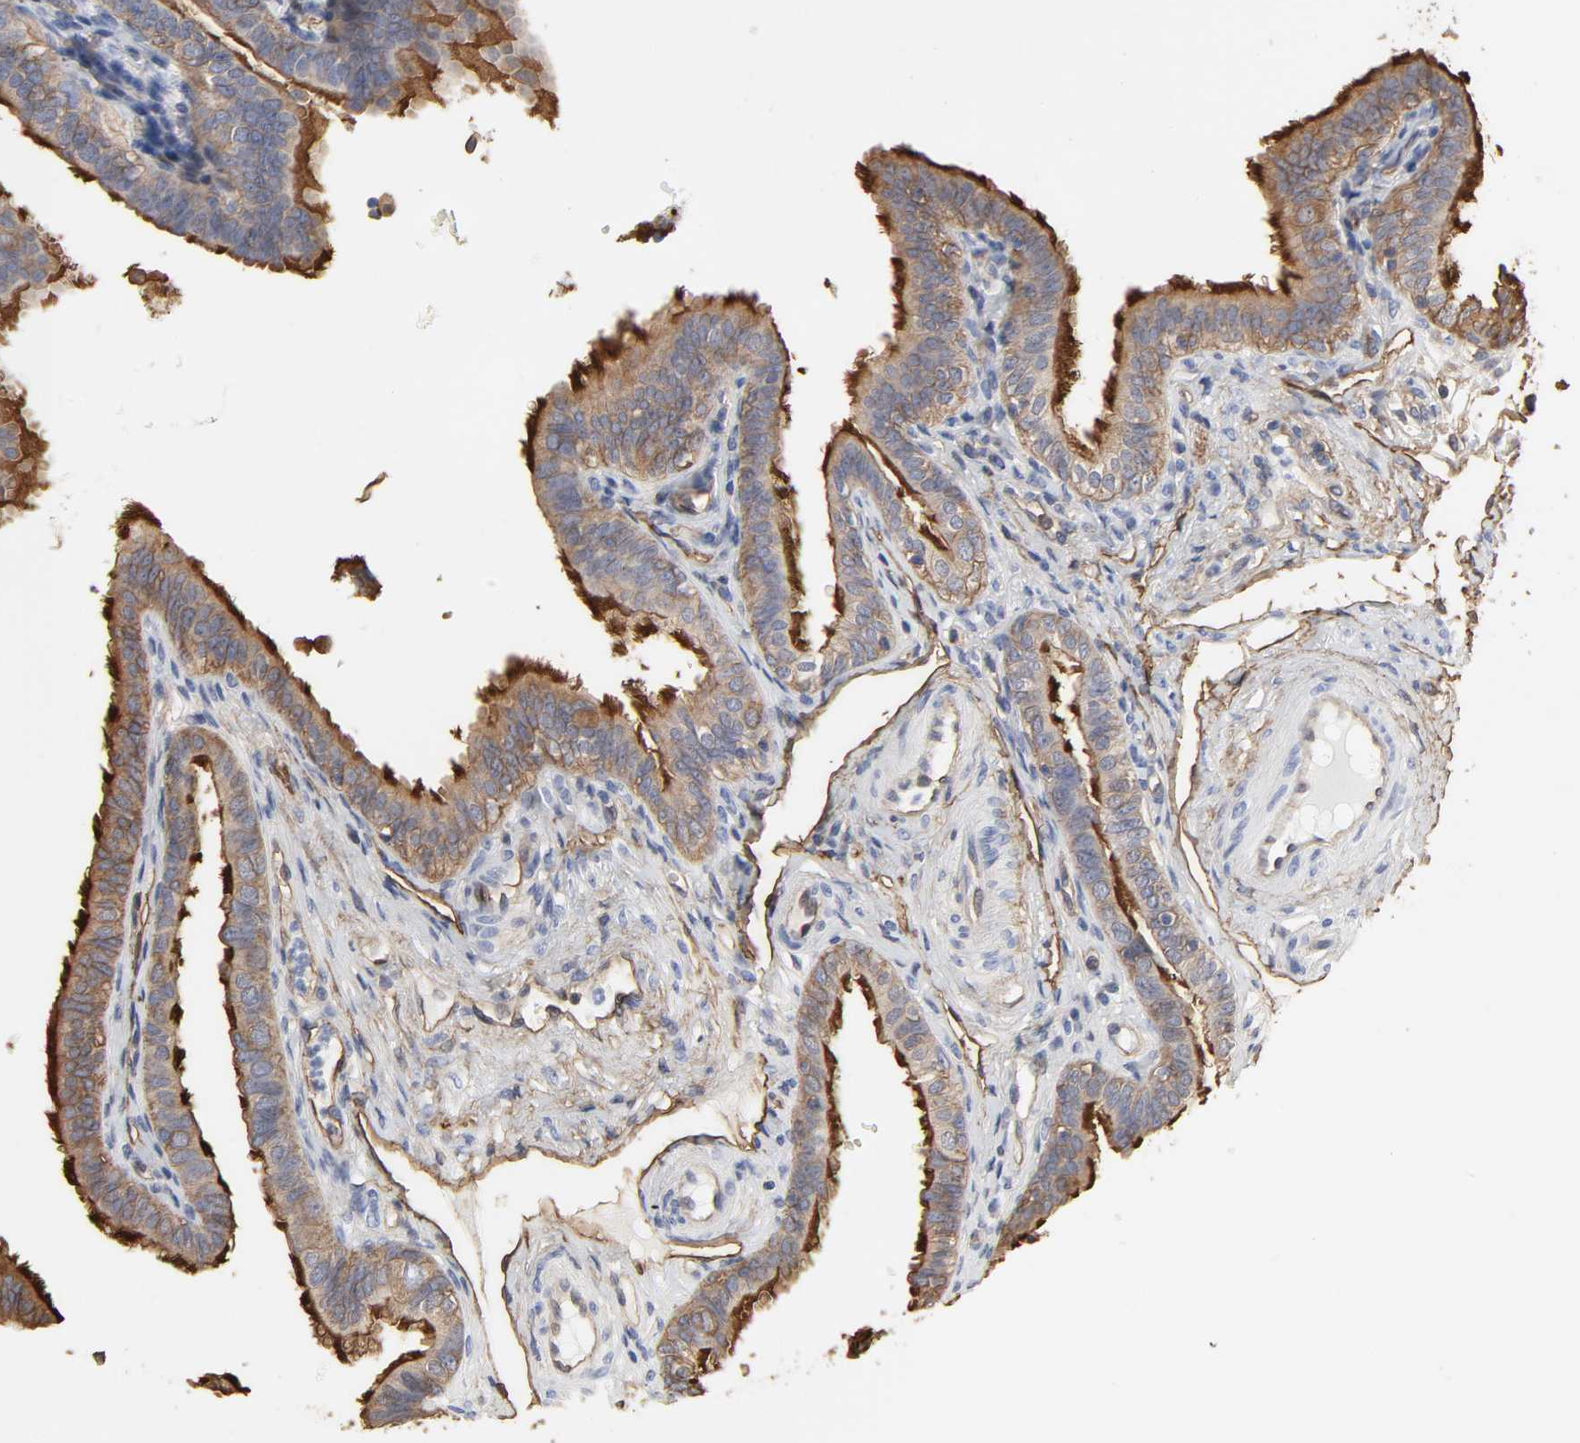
{"staining": {"intensity": "strong", "quantity": ">75%", "location": "cytoplasmic/membranous"}, "tissue": "fallopian tube", "cell_type": "Glandular cells", "image_type": "normal", "snomed": [{"axis": "morphology", "description": "Normal tissue, NOS"}, {"axis": "morphology", "description": "Dermoid, NOS"}, {"axis": "topography", "description": "Fallopian tube"}], "caption": "An immunohistochemistry (IHC) histopathology image of normal tissue is shown. Protein staining in brown labels strong cytoplasmic/membranous positivity in fallopian tube within glandular cells.", "gene": "ANXA2", "patient": {"sex": "female", "age": 33}}